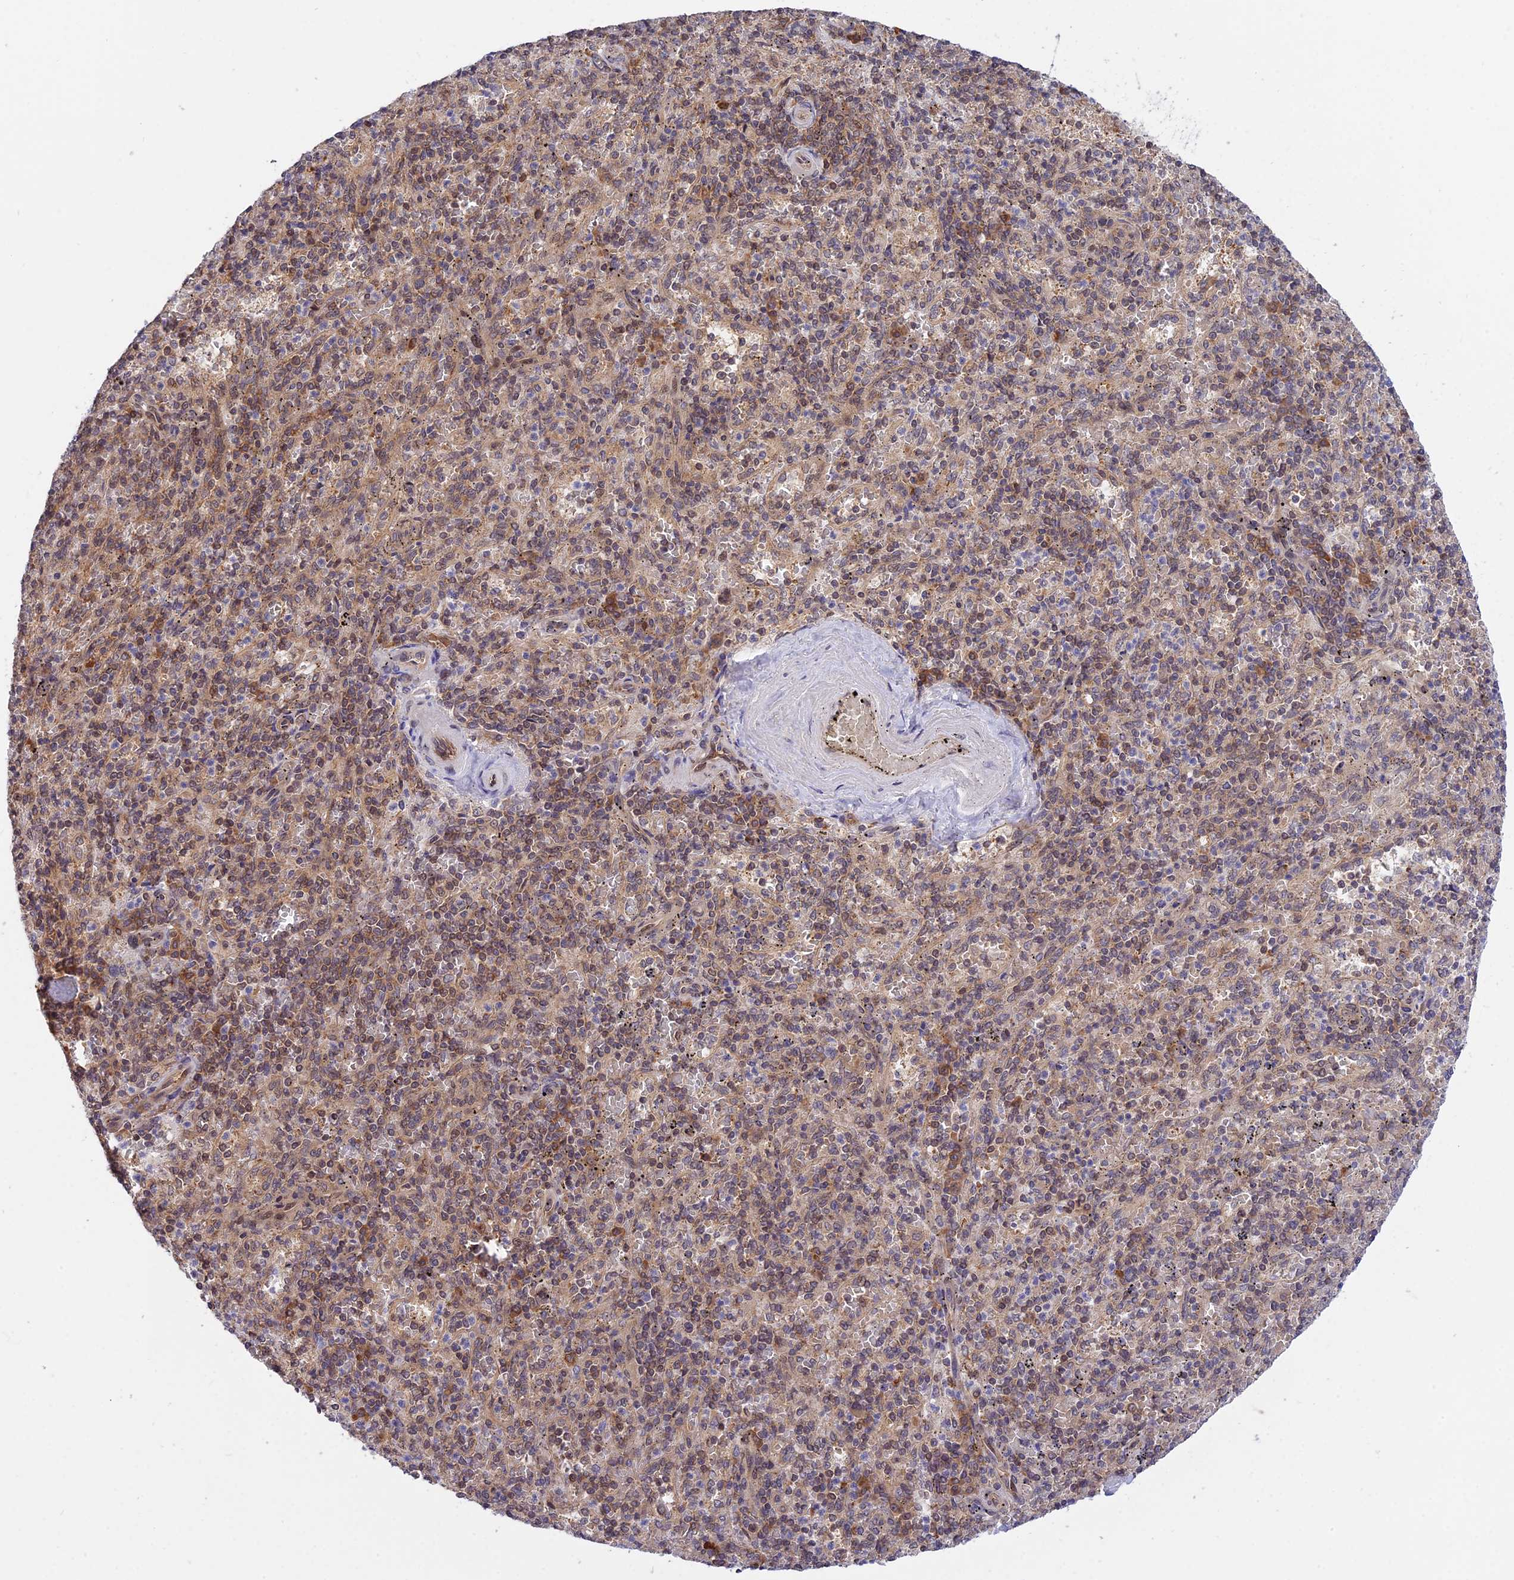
{"staining": {"intensity": "moderate", "quantity": "<25%", "location": "nuclear"}, "tissue": "spleen", "cell_type": "Cells in red pulp", "image_type": "normal", "snomed": [{"axis": "morphology", "description": "Normal tissue, NOS"}, {"axis": "topography", "description": "Spleen"}], "caption": "Protein expression analysis of unremarkable spleen demonstrates moderate nuclear staining in approximately <25% of cells in red pulp.", "gene": "ZNF428", "patient": {"sex": "male", "age": 82}}